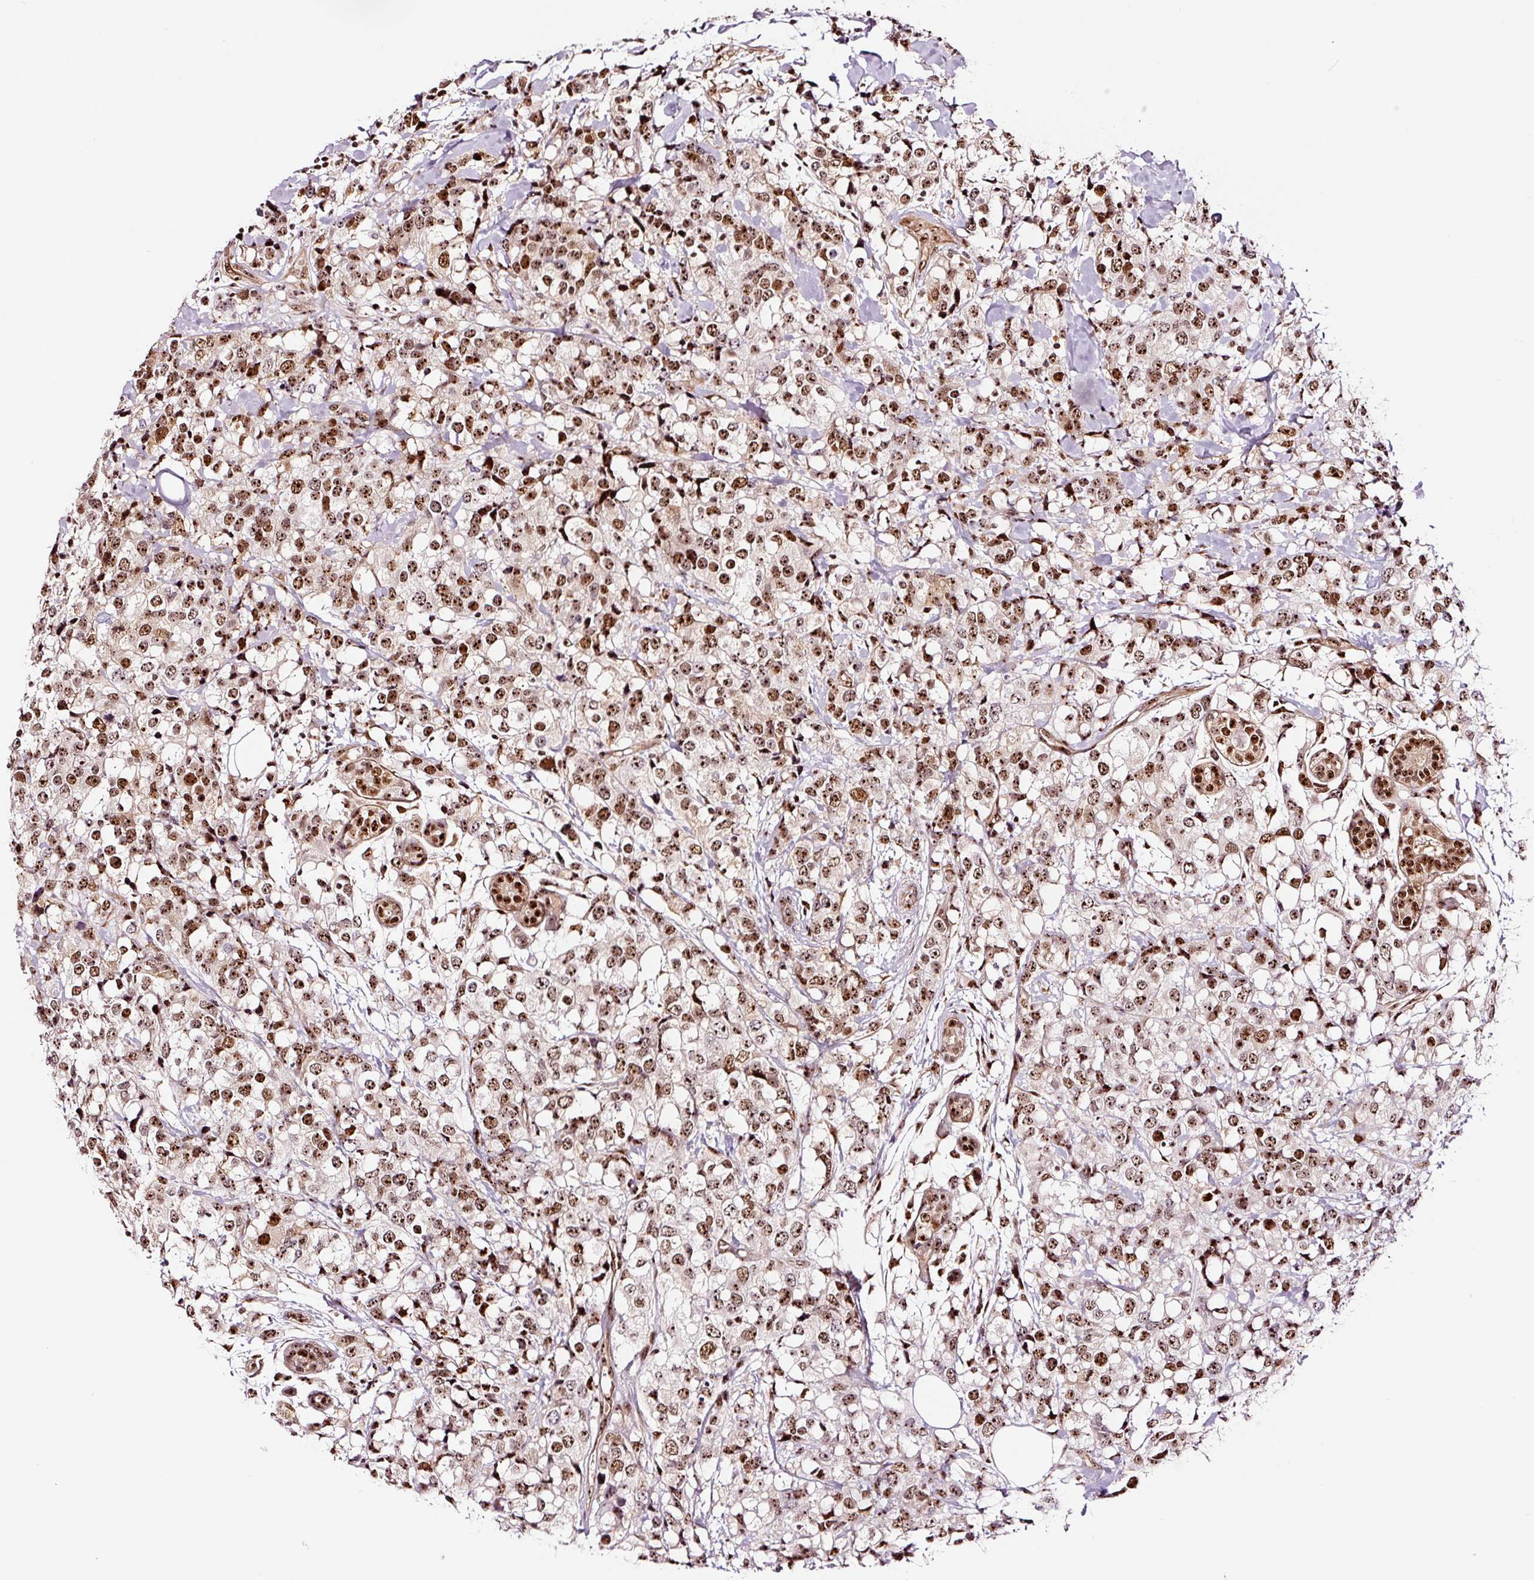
{"staining": {"intensity": "moderate", "quantity": ">75%", "location": "nuclear"}, "tissue": "breast cancer", "cell_type": "Tumor cells", "image_type": "cancer", "snomed": [{"axis": "morphology", "description": "Lobular carcinoma"}, {"axis": "topography", "description": "Breast"}], "caption": "The histopathology image shows a brown stain indicating the presence of a protein in the nuclear of tumor cells in breast lobular carcinoma. The staining is performed using DAB (3,3'-diaminobenzidine) brown chromogen to label protein expression. The nuclei are counter-stained blue using hematoxylin.", "gene": "GNL3", "patient": {"sex": "female", "age": 59}}